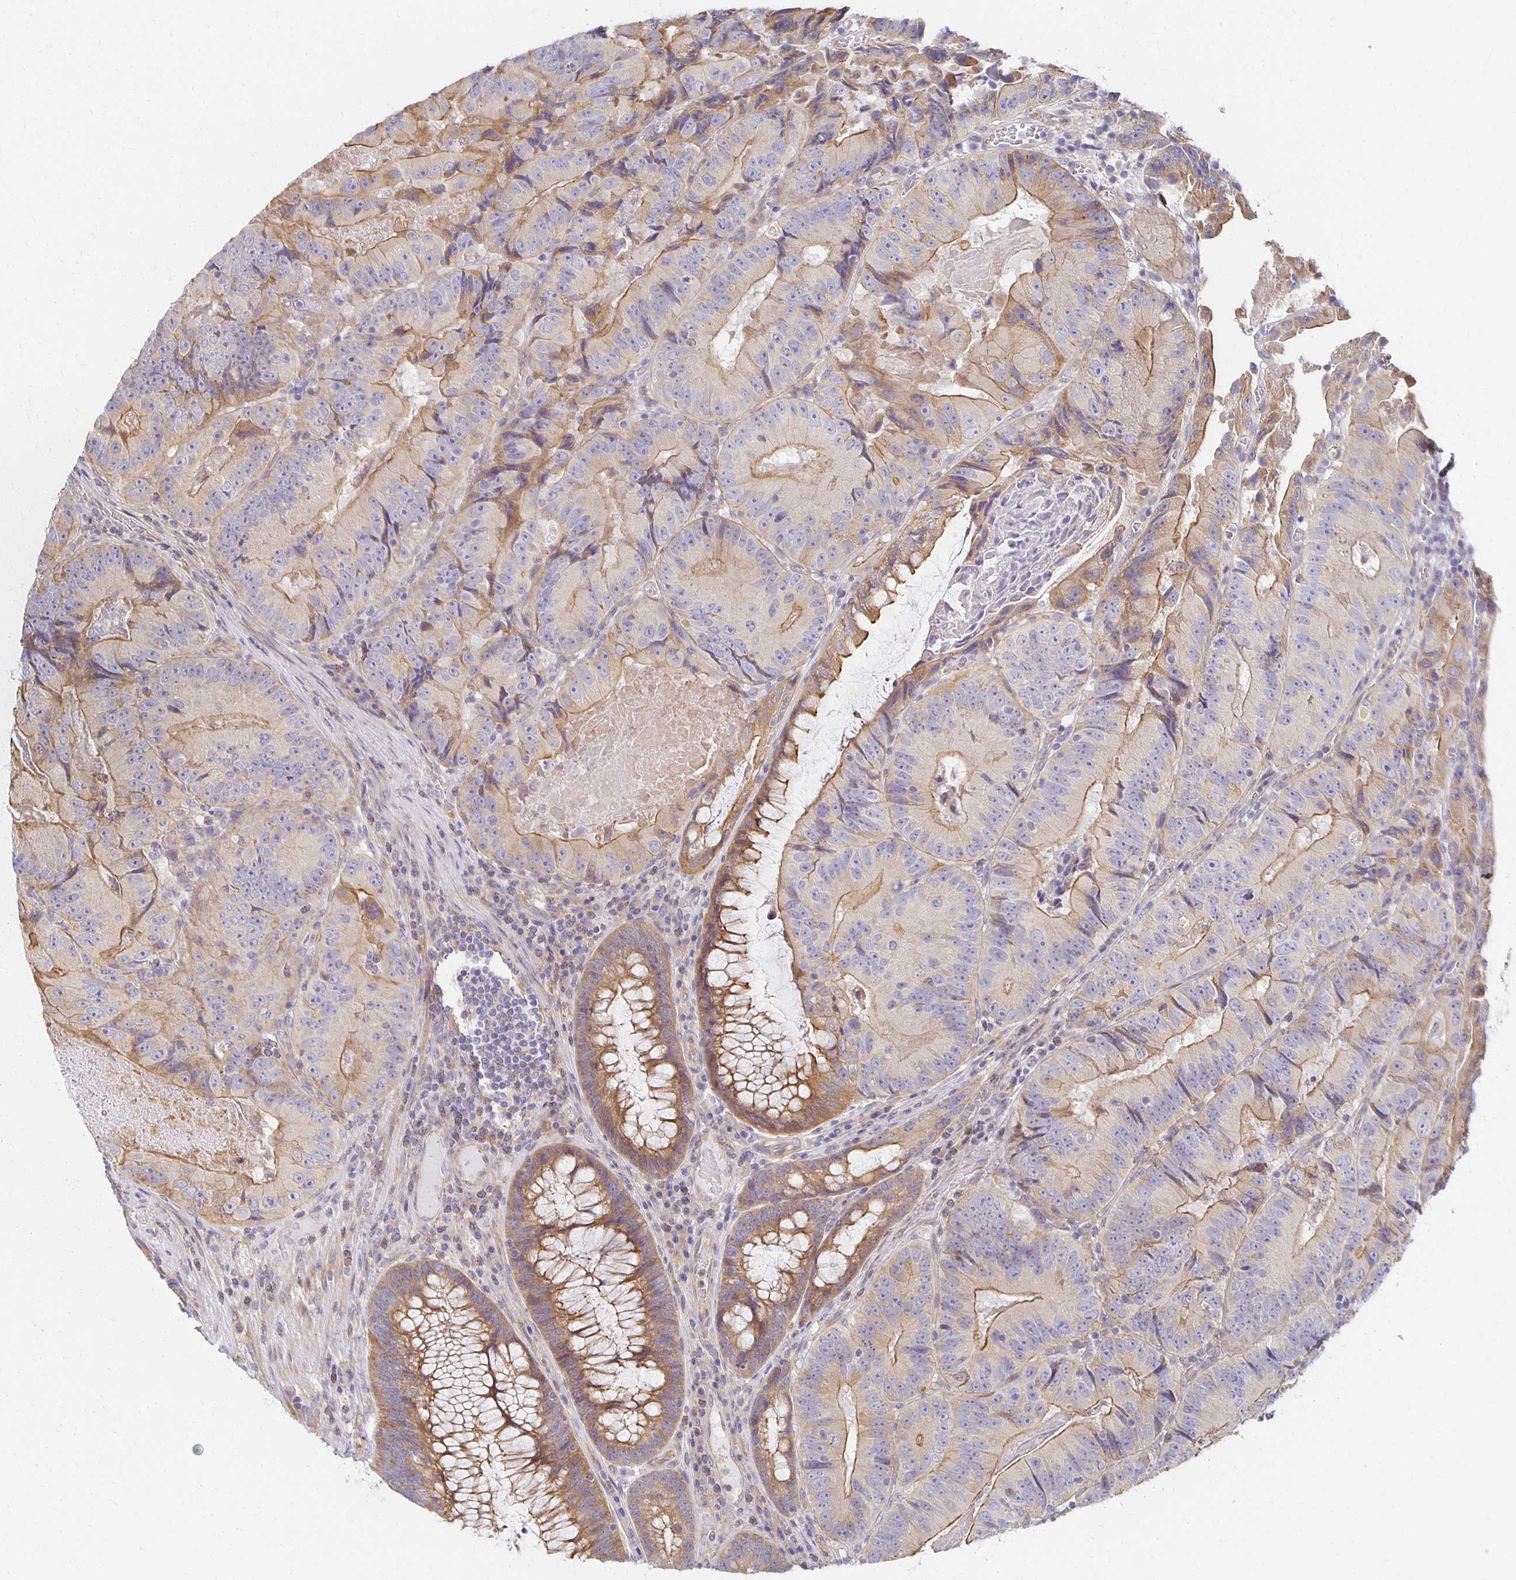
{"staining": {"intensity": "moderate", "quantity": "25%-75%", "location": "cytoplasmic/membranous"}, "tissue": "colorectal cancer", "cell_type": "Tumor cells", "image_type": "cancer", "snomed": [{"axis": "morphology", "description": "Adenocarcinoma, NOS"}, {"axis": "topography", "description": "Colon"}], "caption": "Colorectal cancer (adenocarcinoma) stained with a brown dye shows moderate cytoplasmic/membranous positive expression in approximately 25%-75% of tumor cells.", "gene": "SORL1", "patient": {"sex": "female", "age": 86}}